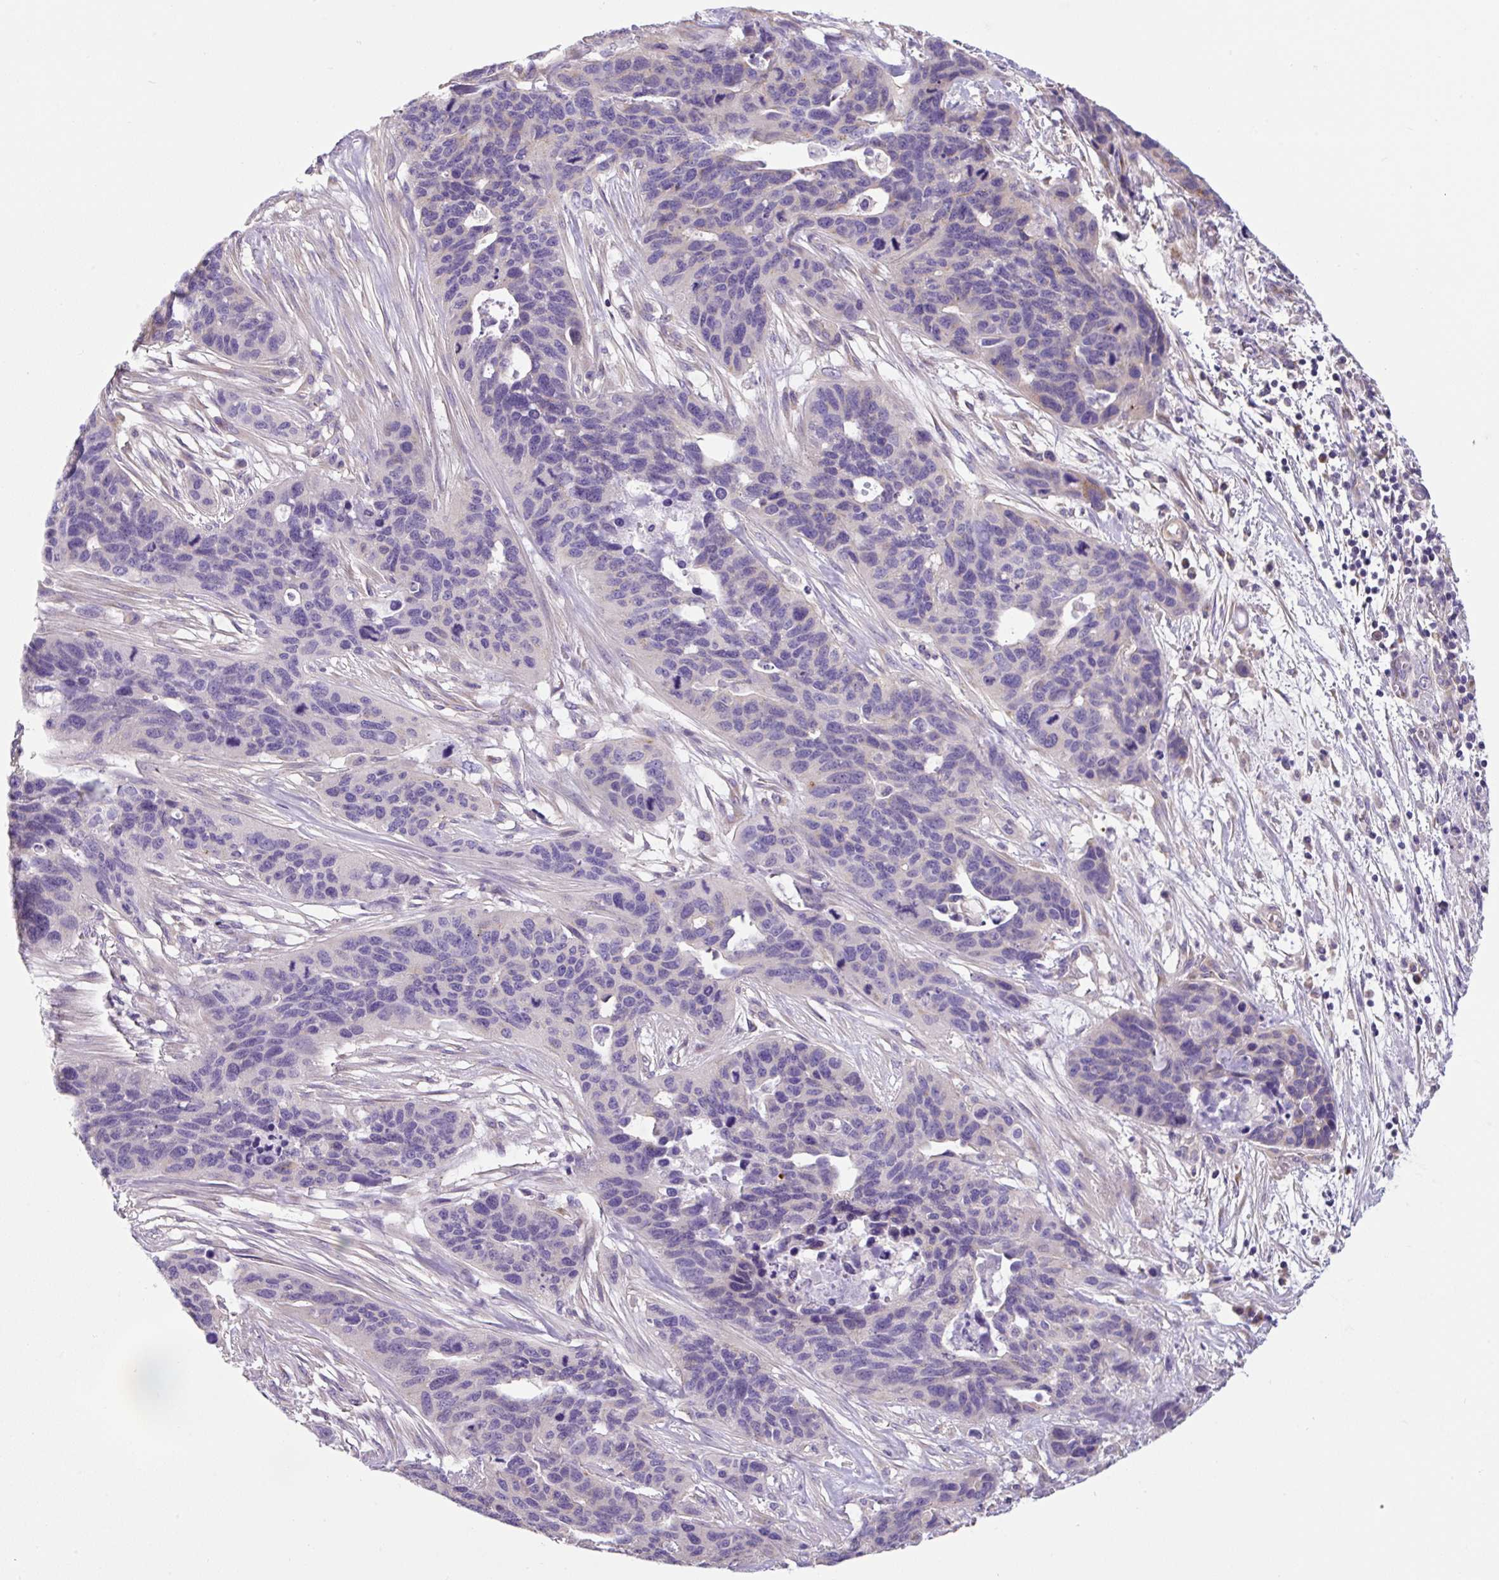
{"staining": {"intensity": "negative", "quantity": "none", "location": "none"}, "tissue": "ovarian cancer", "cell_type": "Tumor cells", "image_type": "cancer", "snomed": [{"axis": "morphology", "description": "Cystadenocarcinoma, serous, NOS"}, {"axis": "topography", "description": "Ovary"}], "caption": "There is no significant positivity in tumor cells of ovarian cancer (serous cystadenocarcinoma).", "gene": "GORASP1", "patient": {"sex": "female", "age": 64}}